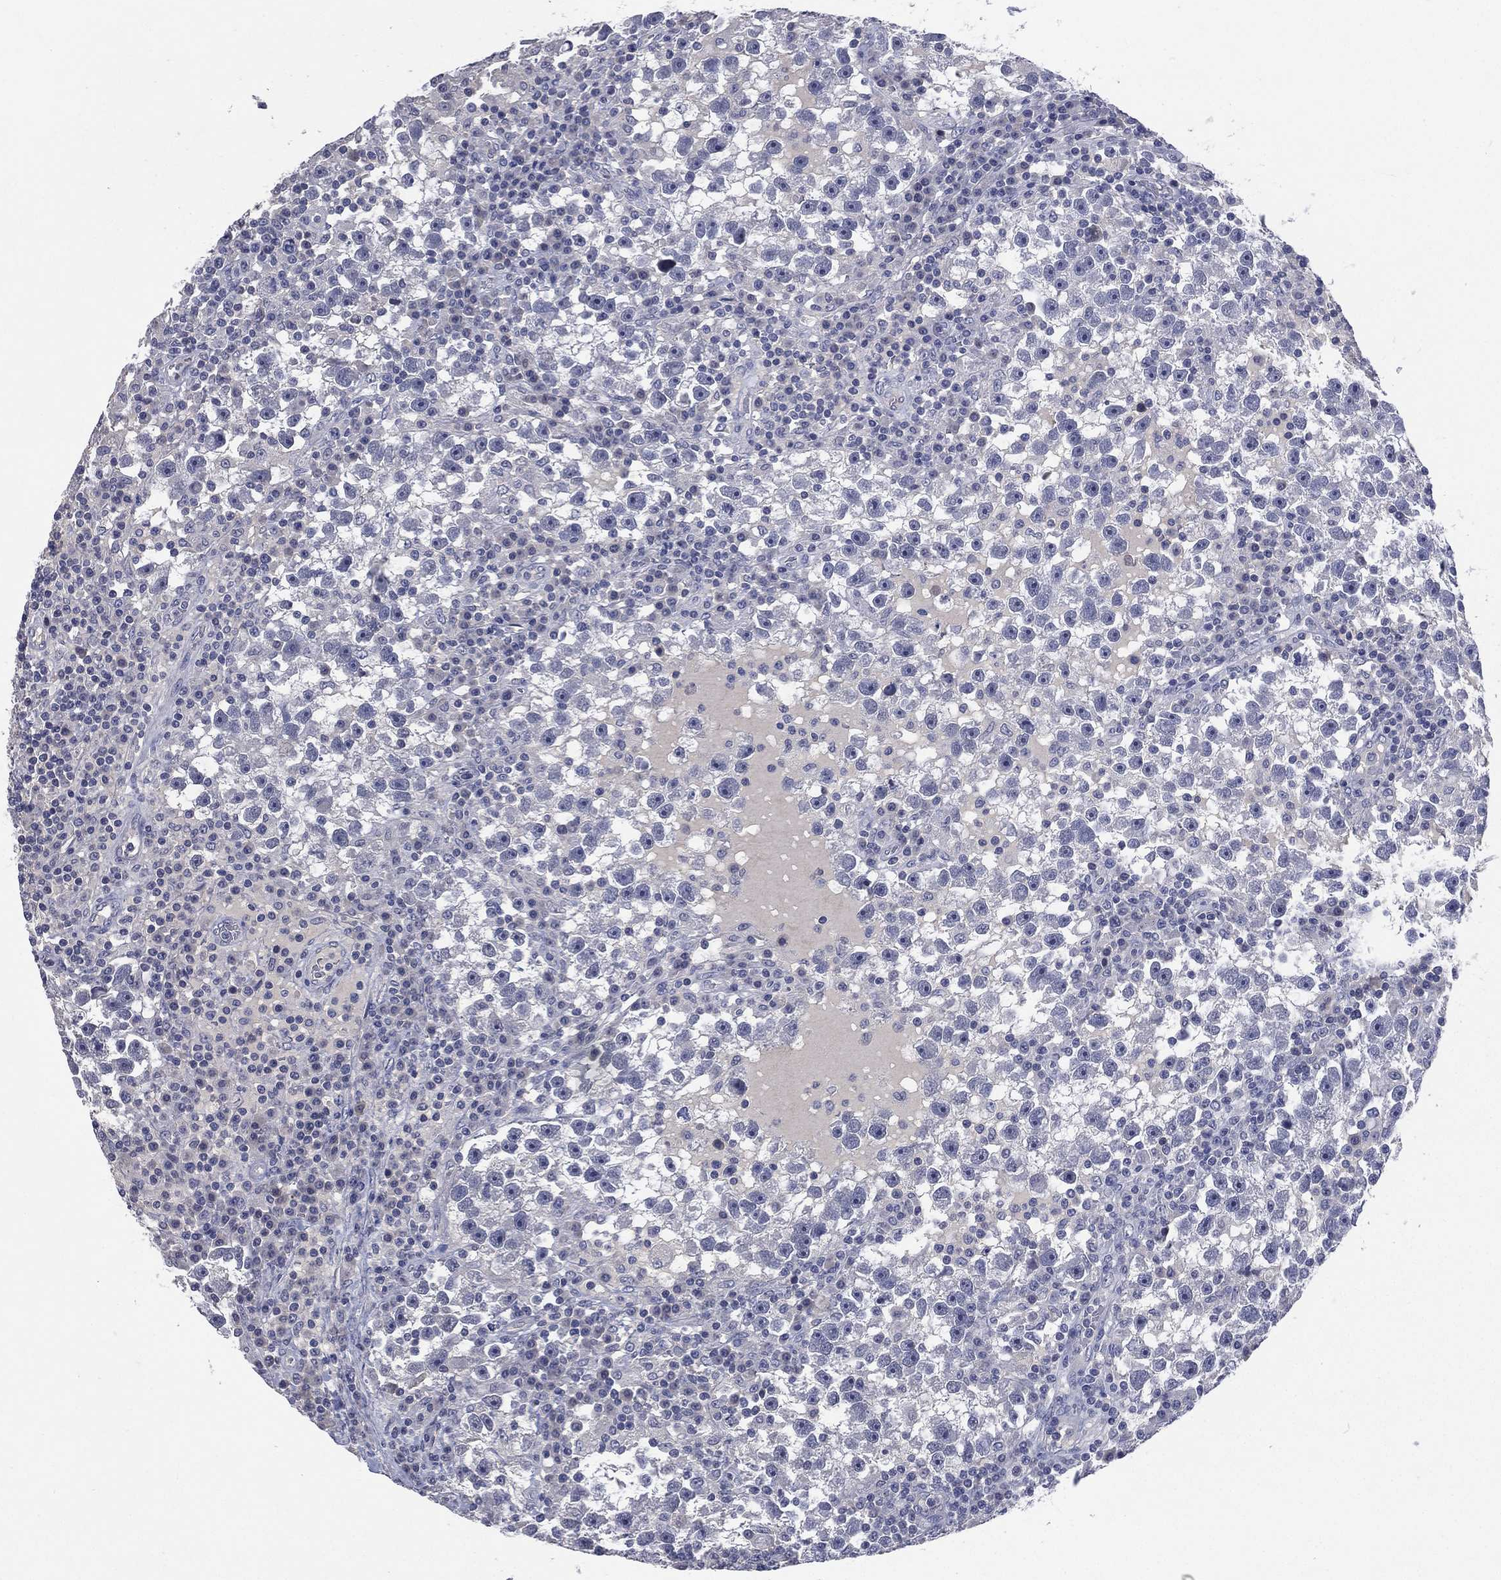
{"staining": {"intensity": "negative", "quantity": "none", "location": "none"}, "tissue": "testis cancer", "cell_type": "Tumor cells", "image_type": "cancer", "snomed": [{"axis": "morphology", "description": "Seminoma, NOS"}, {"axis": "topography", "description": "Testis"}], "caption": "High magnification brightfield microscopy of testis cancer stained with DAB (3,3'-diaminobenzidine) (brown) and counterstained with hematoxylin (blue): tumor cells show no significant staining.", "gene": "KRT35", "patient": {"sex": "male", "age": 47}}